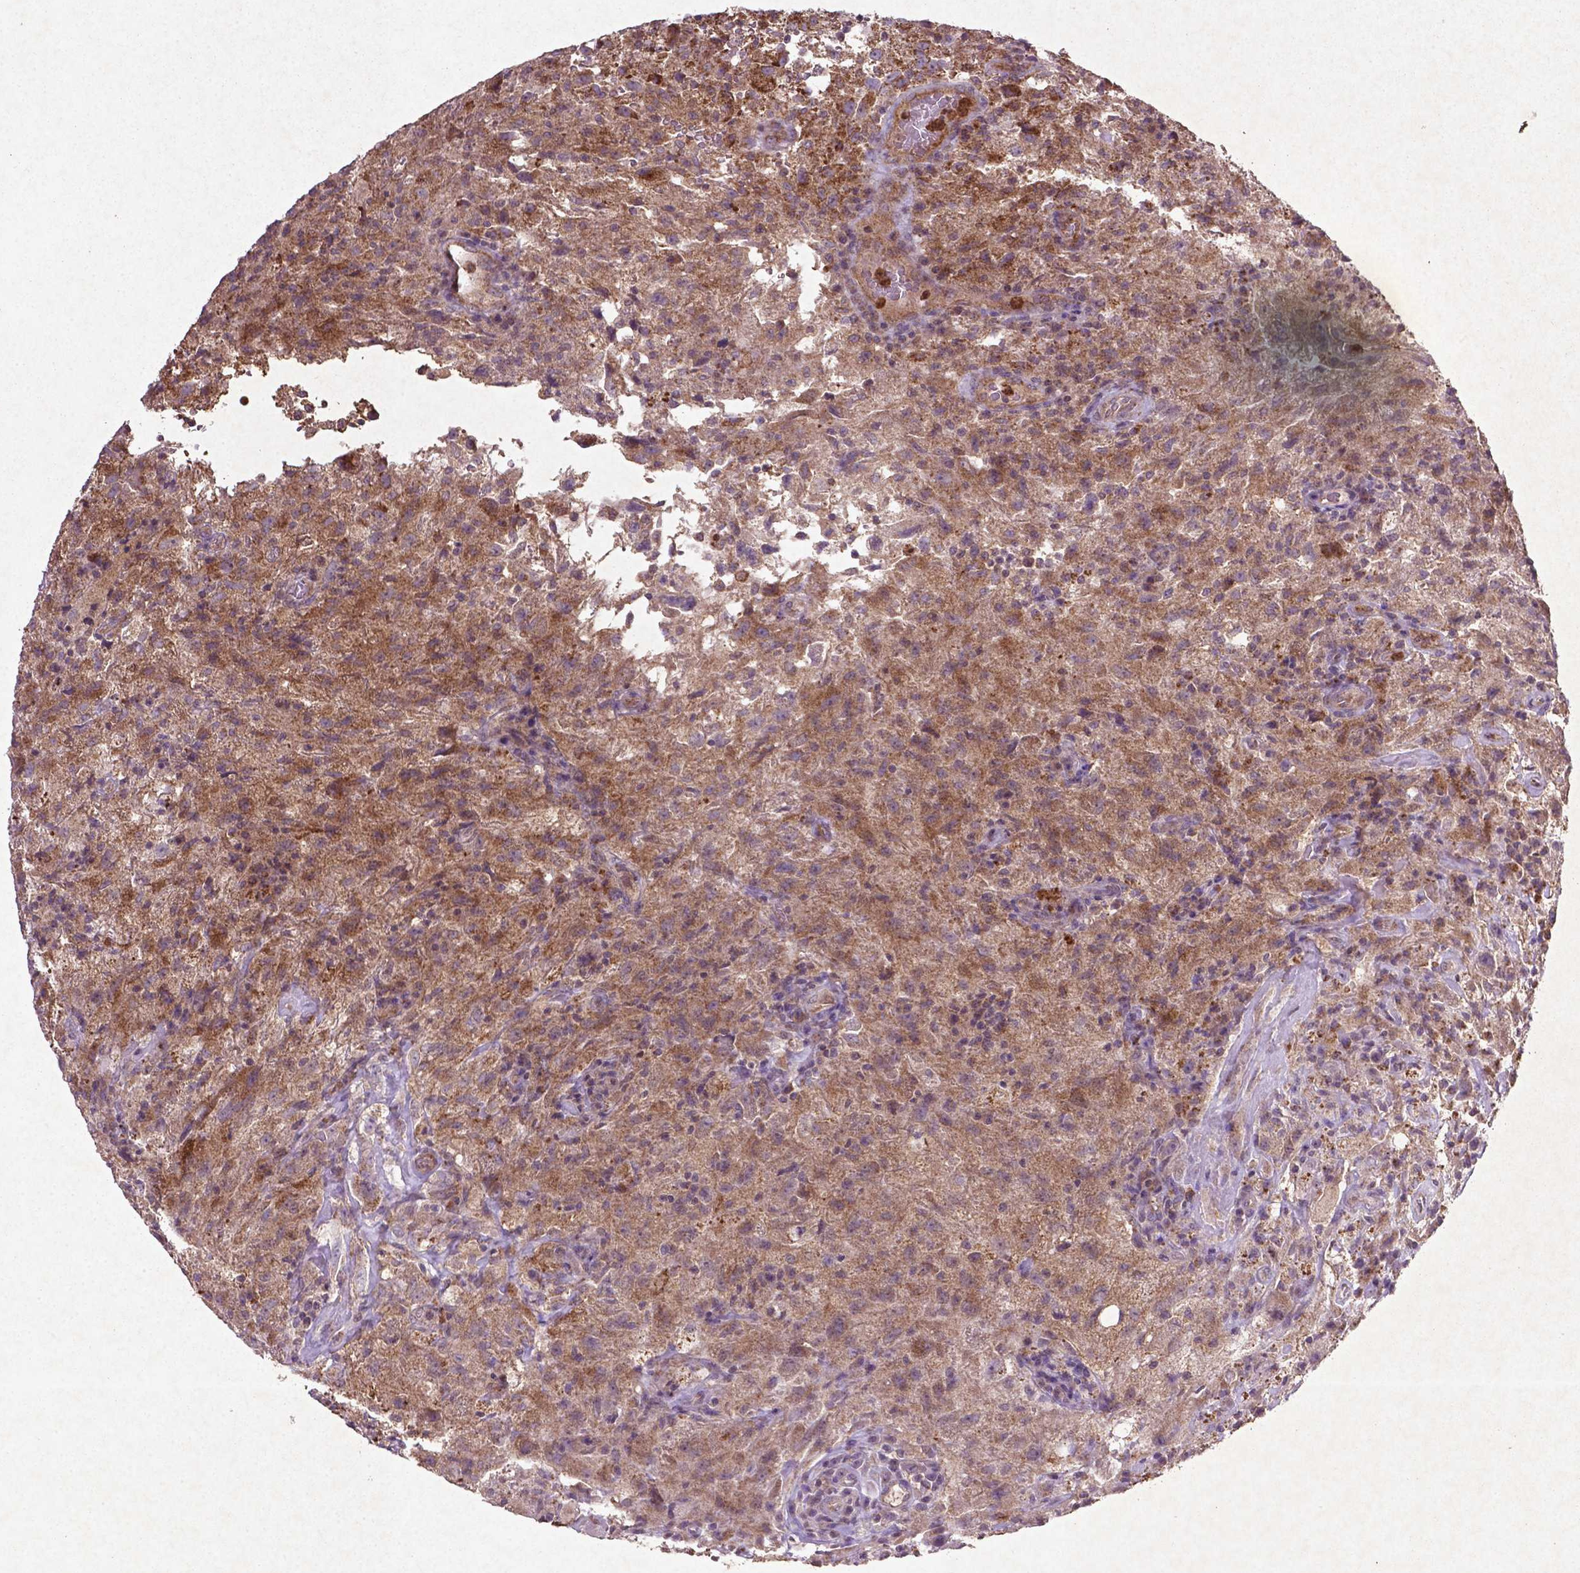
{"staining": {"intensity": "moderate", "quantity": ">75%", "location": "cytoplasmic/membranous"}, "tissue": "glioma", "cell_type": "Tumor cells", "image_type": "cancer", "snomed": [{"axis": "morphology", "description": "Glioma, malignant, High grade"}, {"axis": "topography", "description": "Brain"}], "caption": "High-power microscopy captured an immunohistochemistry photomicrograph of glioma, revealing moderate cytoplasmic/membranous expression in about >75% of tumor cells.", "gene": "MTOR", "patient": {"sex": "male", "age": 68}}